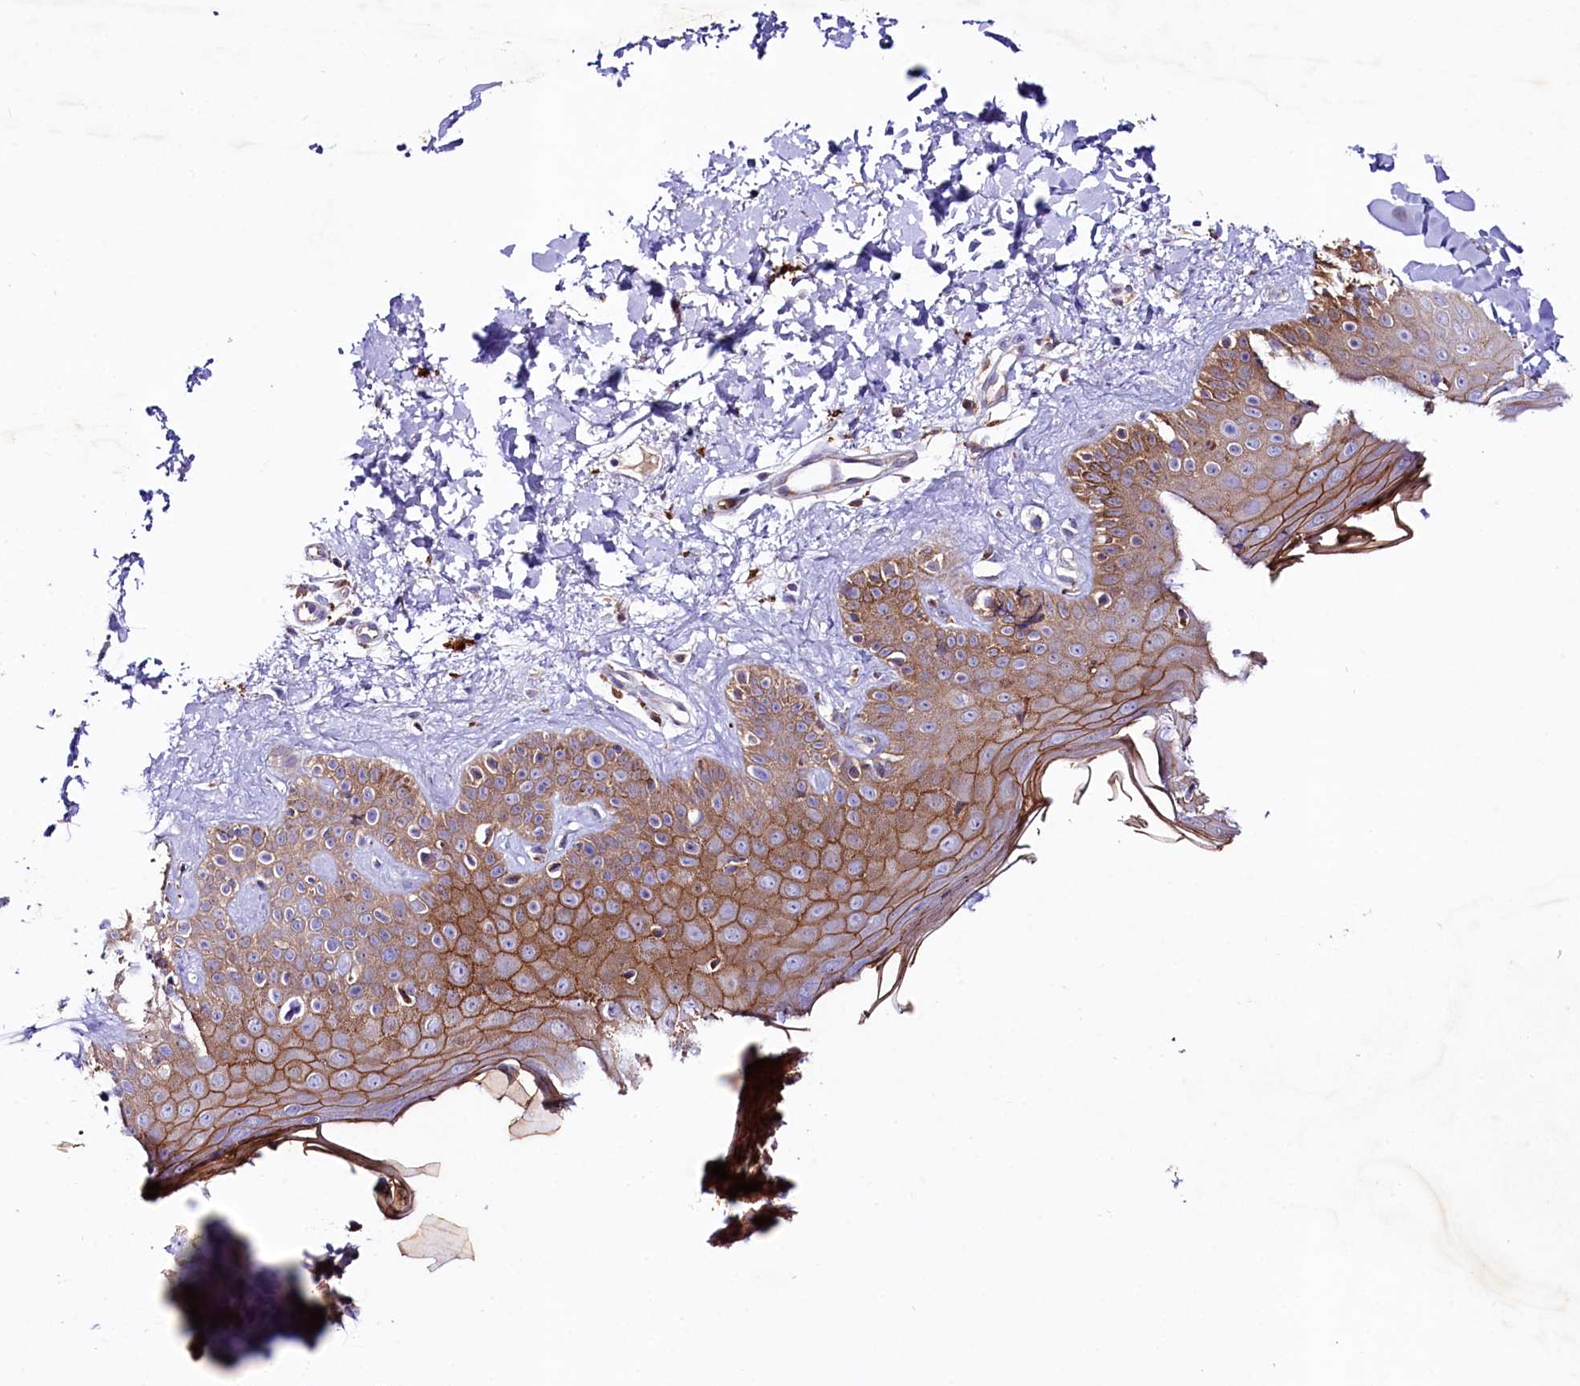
{"staining": {"intensity": "moderate", "quantity": "25%-75%", "location": "cytoplasmic/membranous"}, "tissue": "skin", "cell_type": "Fibroblasts", "image_type": "normal", "snomed": [{"axis": "morphology", "description": "Normal tissue, NOS"}, {"axis": "topography", "description": "Skin"}], "caption": "Skin stained for a protein demonstrates moderate cytoplasmic/membranous positivity in fibroblasts.", "gene": "SACM1L", "patient": {"sex": "male", "age": 52}}